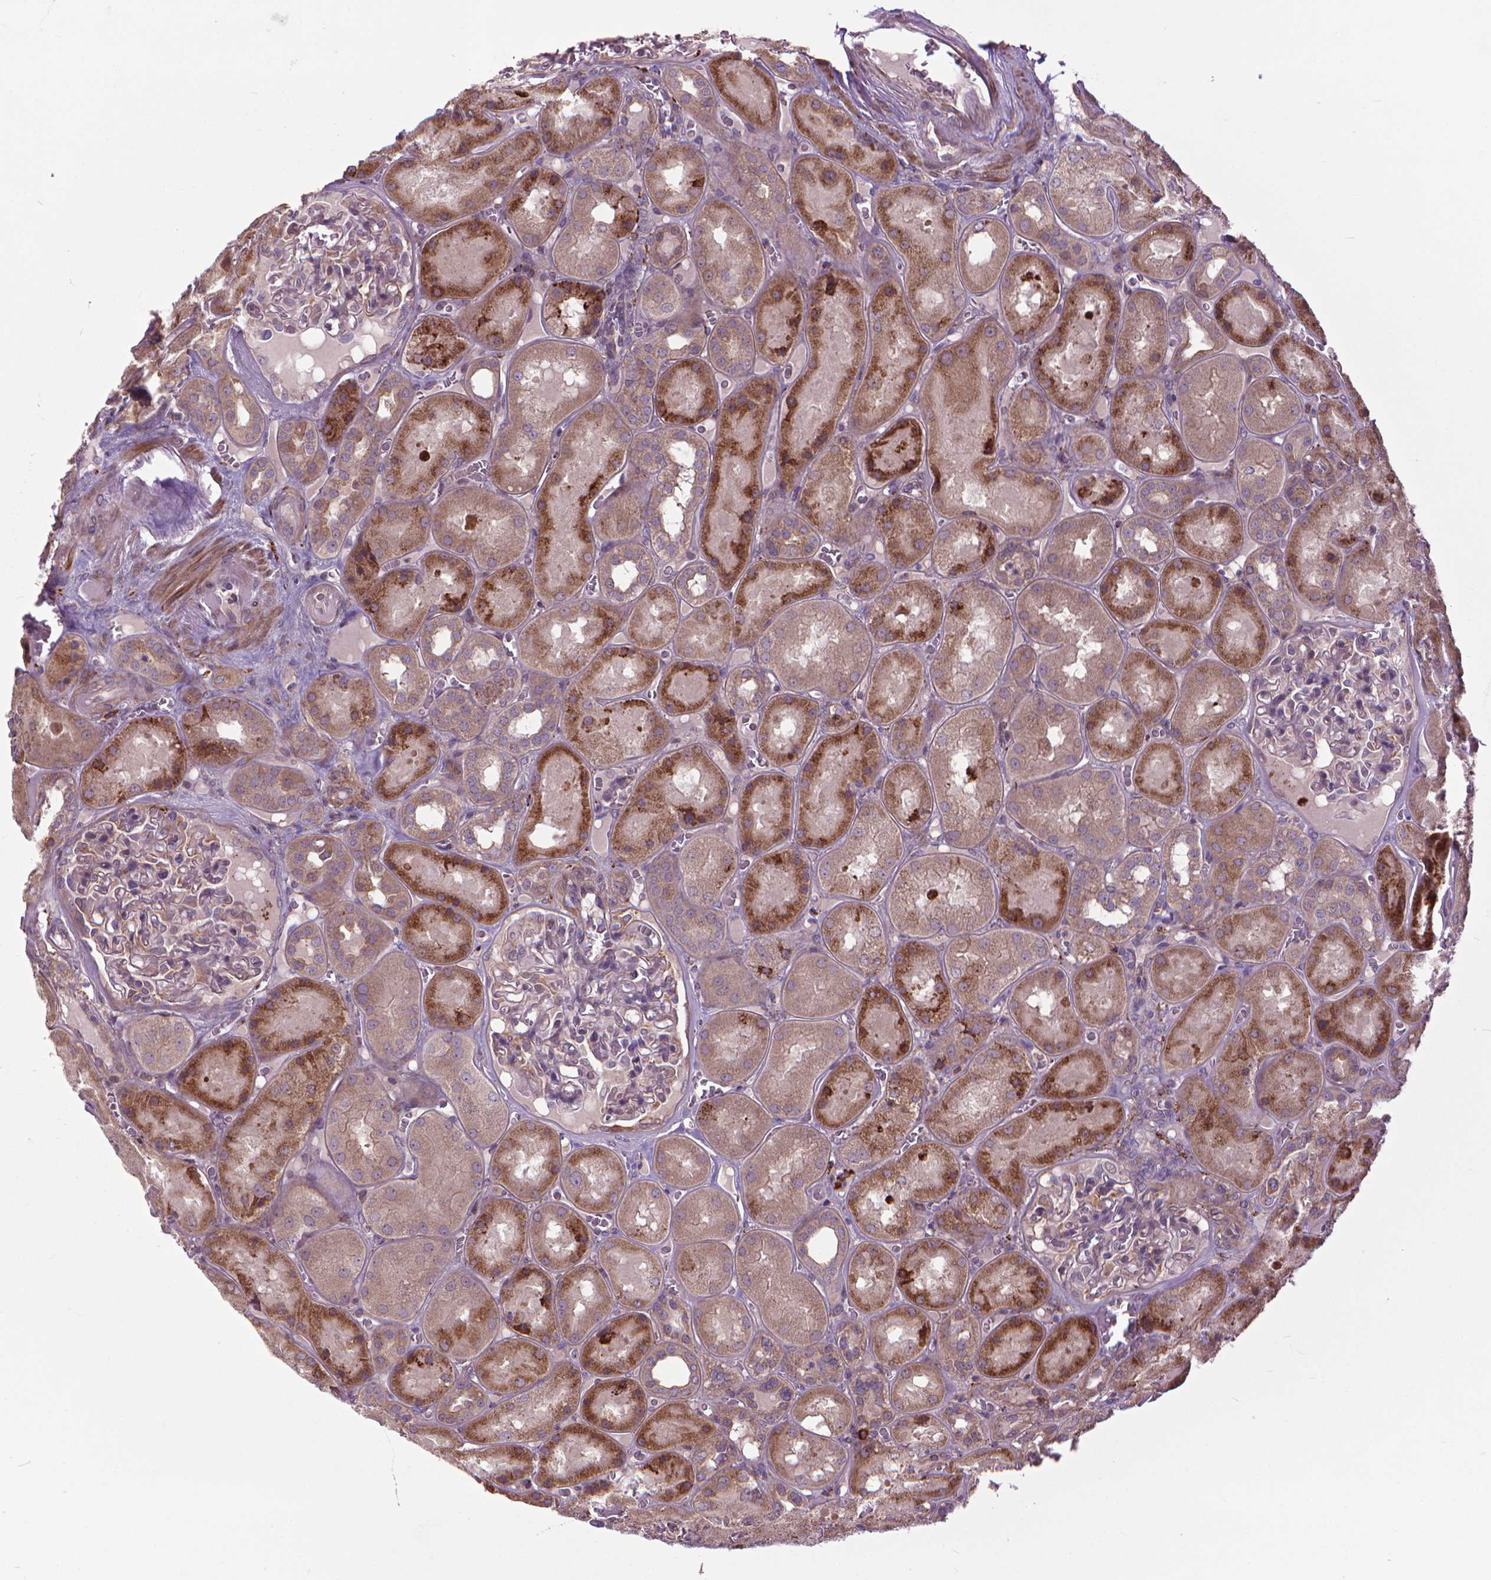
{"staining": {"intensity": "weak", "quantity": "25%-75%", "location": "cytoplasmic/membranous"}, "tissue": "kidney", "cell_type": "Cells in glomeruli", "image_type": "normal", "snomed": [{"axis": "morphology", "description": "Normal tissue, NOS"}, {"axis": "topography", "description": "Kidney"}], "caption": "Brown immunohistochemical staining in unremarkable human kidney displays weak cytoplasmic/membranous expression in approximately 25%-75% of cells in glomeruli.", "gene": "MYH14", "patient": {"sex": "male", "age": 73}}